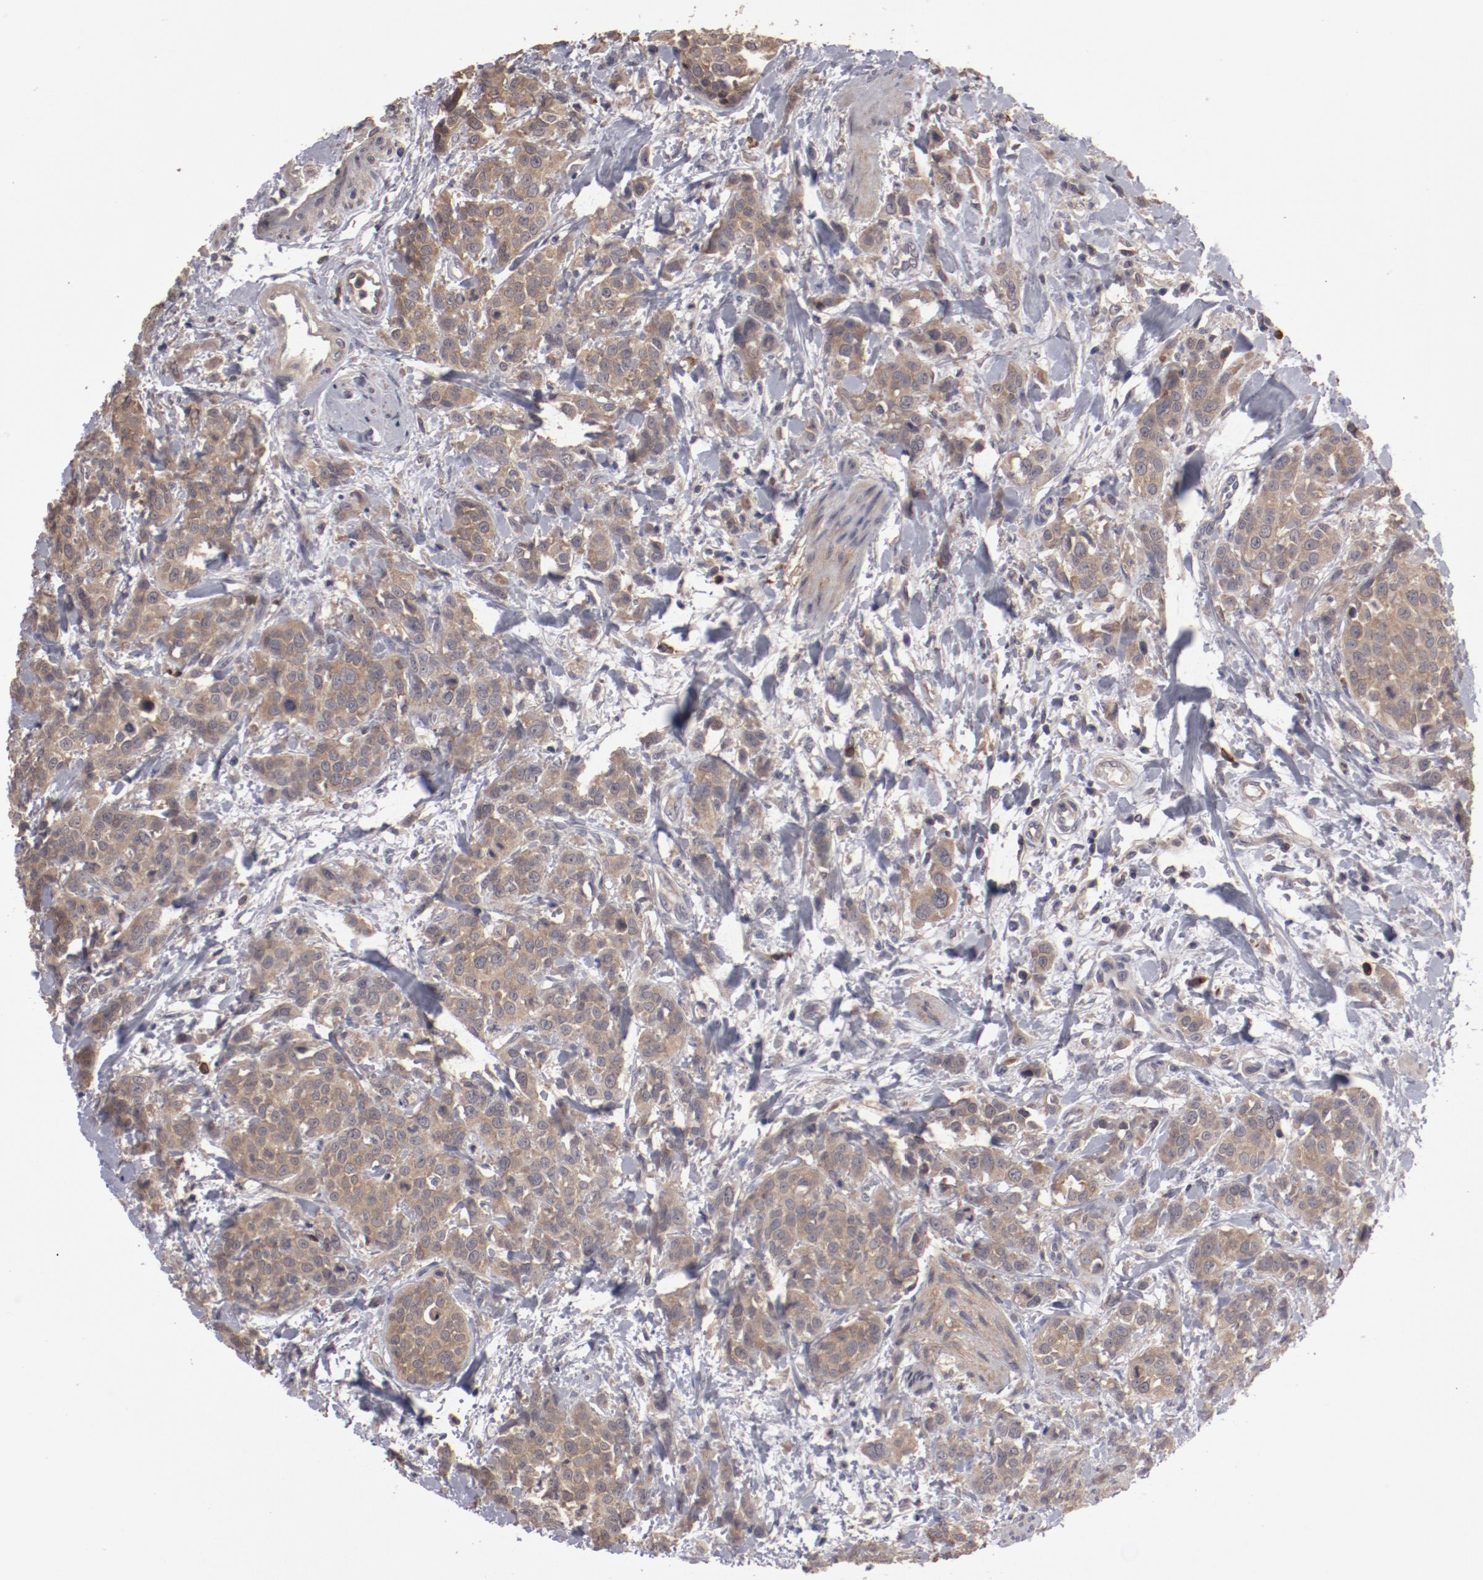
{"staining": {"intensity": "moderate", "quantity": ">75%", "location": "cytoplasmic/membranous"}, "tissue": "urothelial cancer", "cell_type": "Tumor cells", "image_type": "cancer", "snomed": [{"axis": "morphology", "description": "Urothelial carcinoma, High grade"}, {"axis": "topography", "description": "Urinary bladder"}], "caption": "Immunohistochemistry staining of urothelial carcinoma (high-grade), which reveals medium levels of moderate cytoplasmic/membranous expression in about >75% of tumor cells indicating moderate cytoplasmic/membranous protein staining. The staining was performed using DAB (brown) for protein detection and nuclei were counterstained in hematoxylin (blue).", "gene": "LRRC75B", "patient": {"sex": "male", "age": 56}}